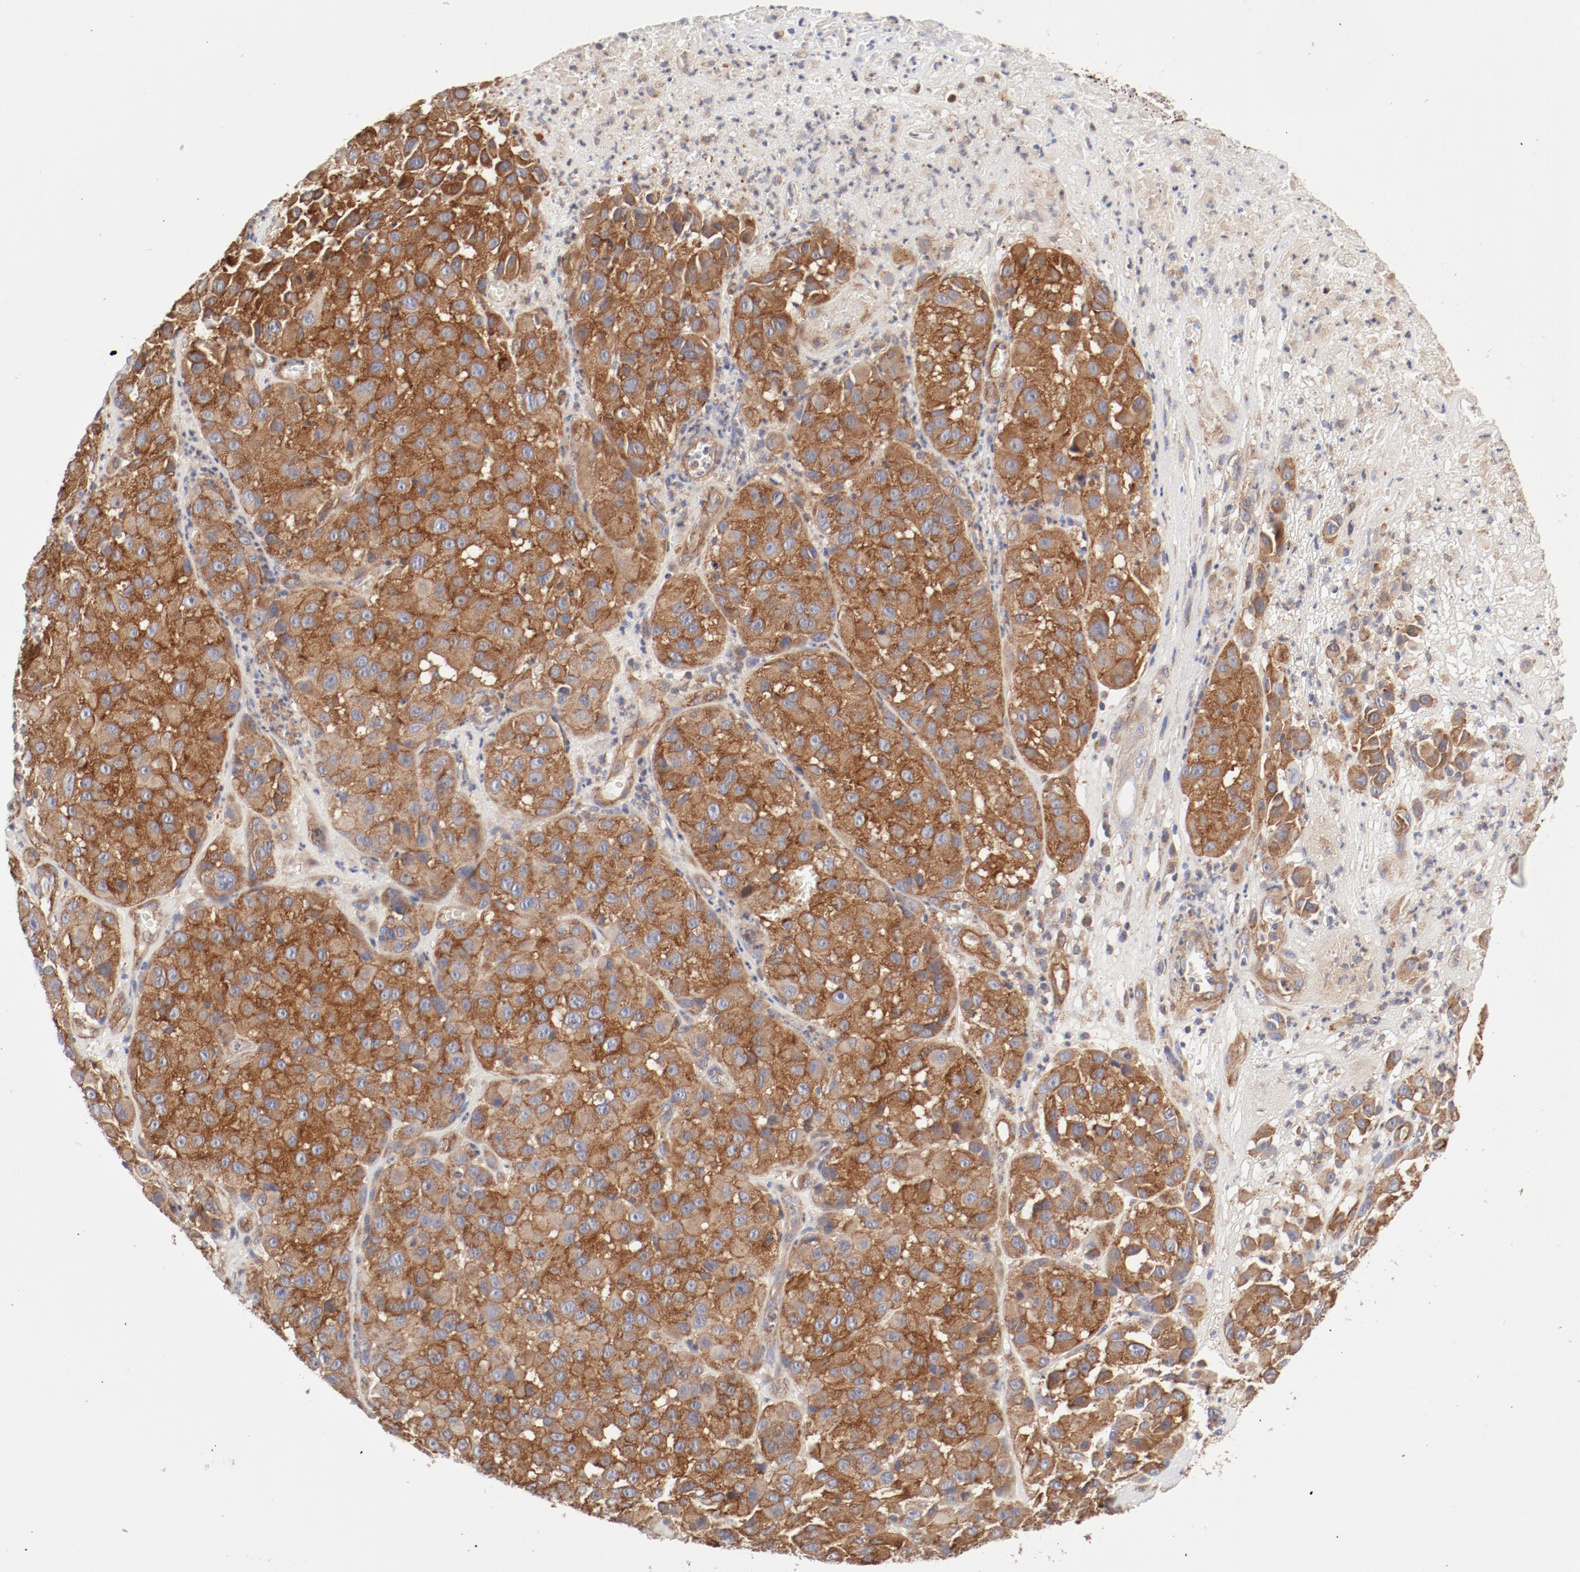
{"staining": {"intensity": "moderate", "quantity": ">75%", "location": "cytoplasmic/membranous"}, "tissue": "melanoma", "cell_type": "Tumor cells", "image_type": "cancer", "snomed": [{"axis": "morphology", "description": "Malignant melanoma, NOS"}, {"axis": "topography", "description": "Skin"}], "caption": "Melanoma stained with DAB IHC reveals medium levels of moderate cytoplasmic/membranous staining in approximately >75% of tumor cells. (DAB IHC with brightfield microscopy, high magnification).", "gene": "AP2A1", "patient": {"sex": "female", "age": 21}}